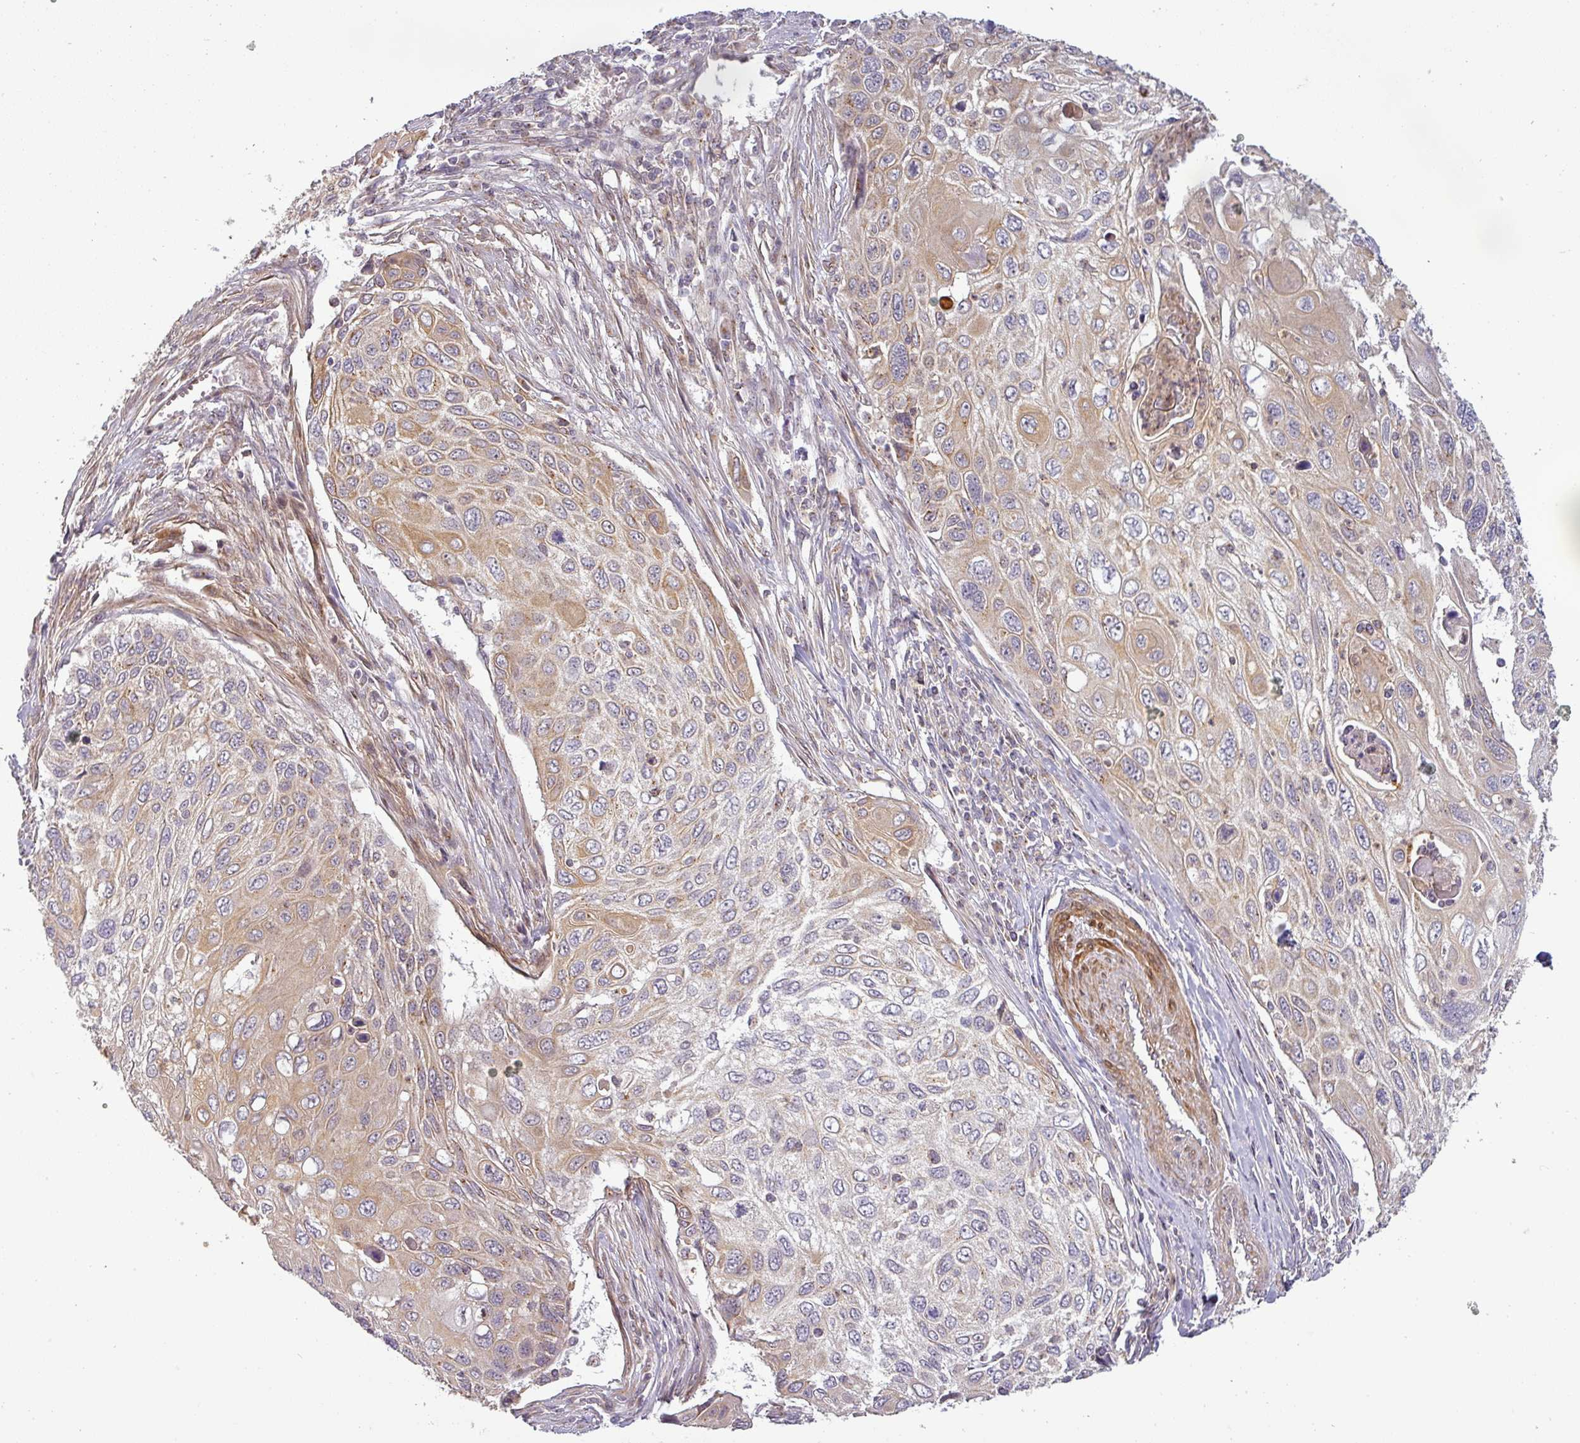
{"staining": {"intensity": "moderate", "quantity": "25%-75%", "location": "cytoplasmic/membranous"}, "tissue": "cervical cancer", "cell_type": "Tumor cells", "image_type": "cancer", "snomed": [{"axis": "morphology", "description": "Squamous cell carcinoma, NOS"}, {"axis": "topography", "description": "Cervix"}], "caption": "Protein staining exhibits moderate cytoplasmic/membranous staining in approximately 25%-75% of tumor cells in squamous cell carcinoma (cervical).", "gene": "NIN", "patient": {"sex": "female", "age": 70}}